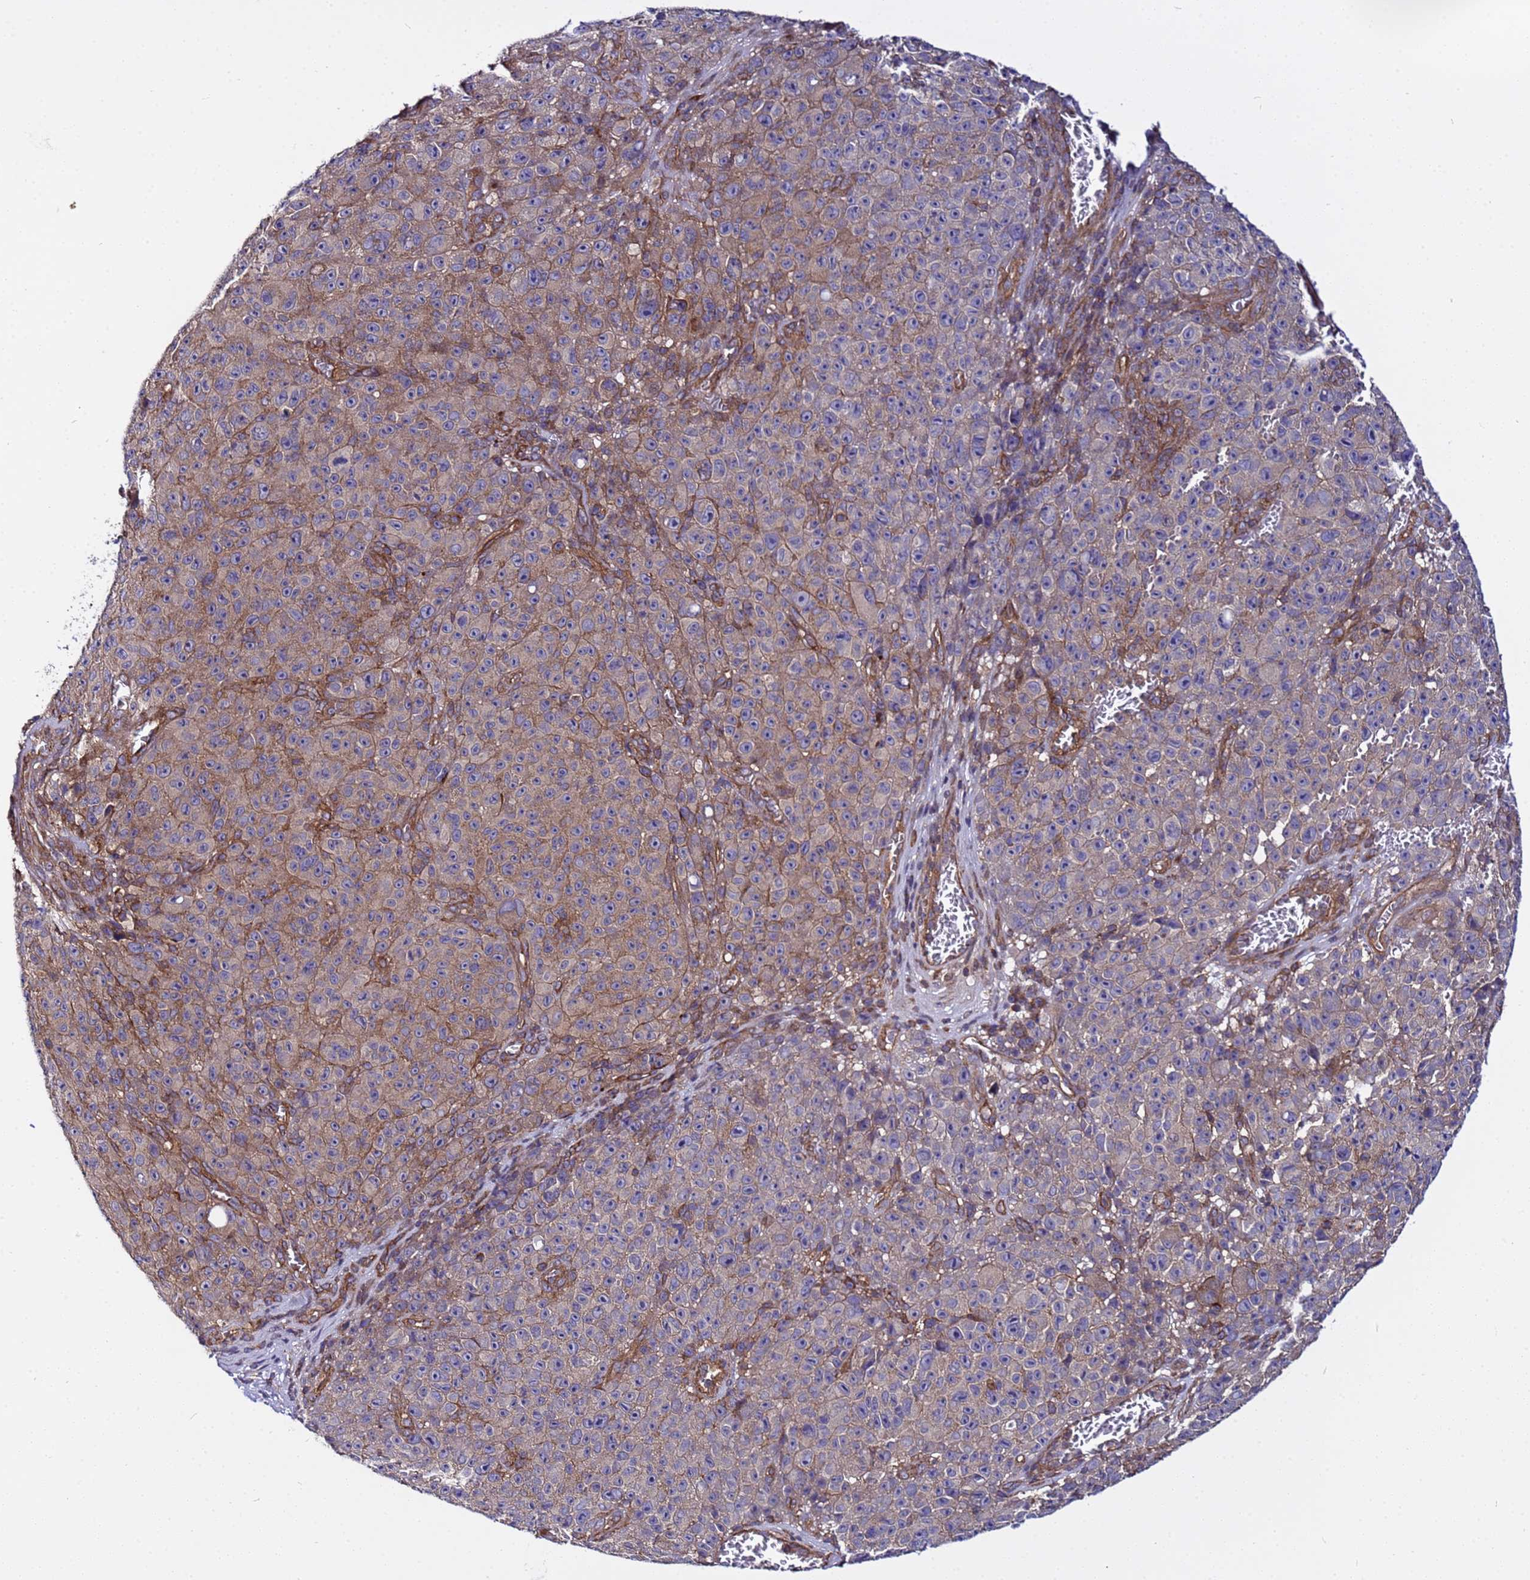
{"staining": {"intensity": "negative", "quantity": "none", "location": "none"}, "tissue": "melanoma", "cell_type": "Tumor cells", "image_type": "cancer", "snomed": [{"axis": "morphology", "description": "Malignant melanoma, NOS"}, {"axis": "topography", "description": "Skin"}], "caption": "Immunohistochemistry (IHC) micrograph of neoplastic tissue: human malignant melanoma stained with DAB (3,3'-diaminobenzidine) exhibits no significant protein positivity in tumor cells.", "gene": "STK38", "patient": {"sex": "female", "age": 82}}